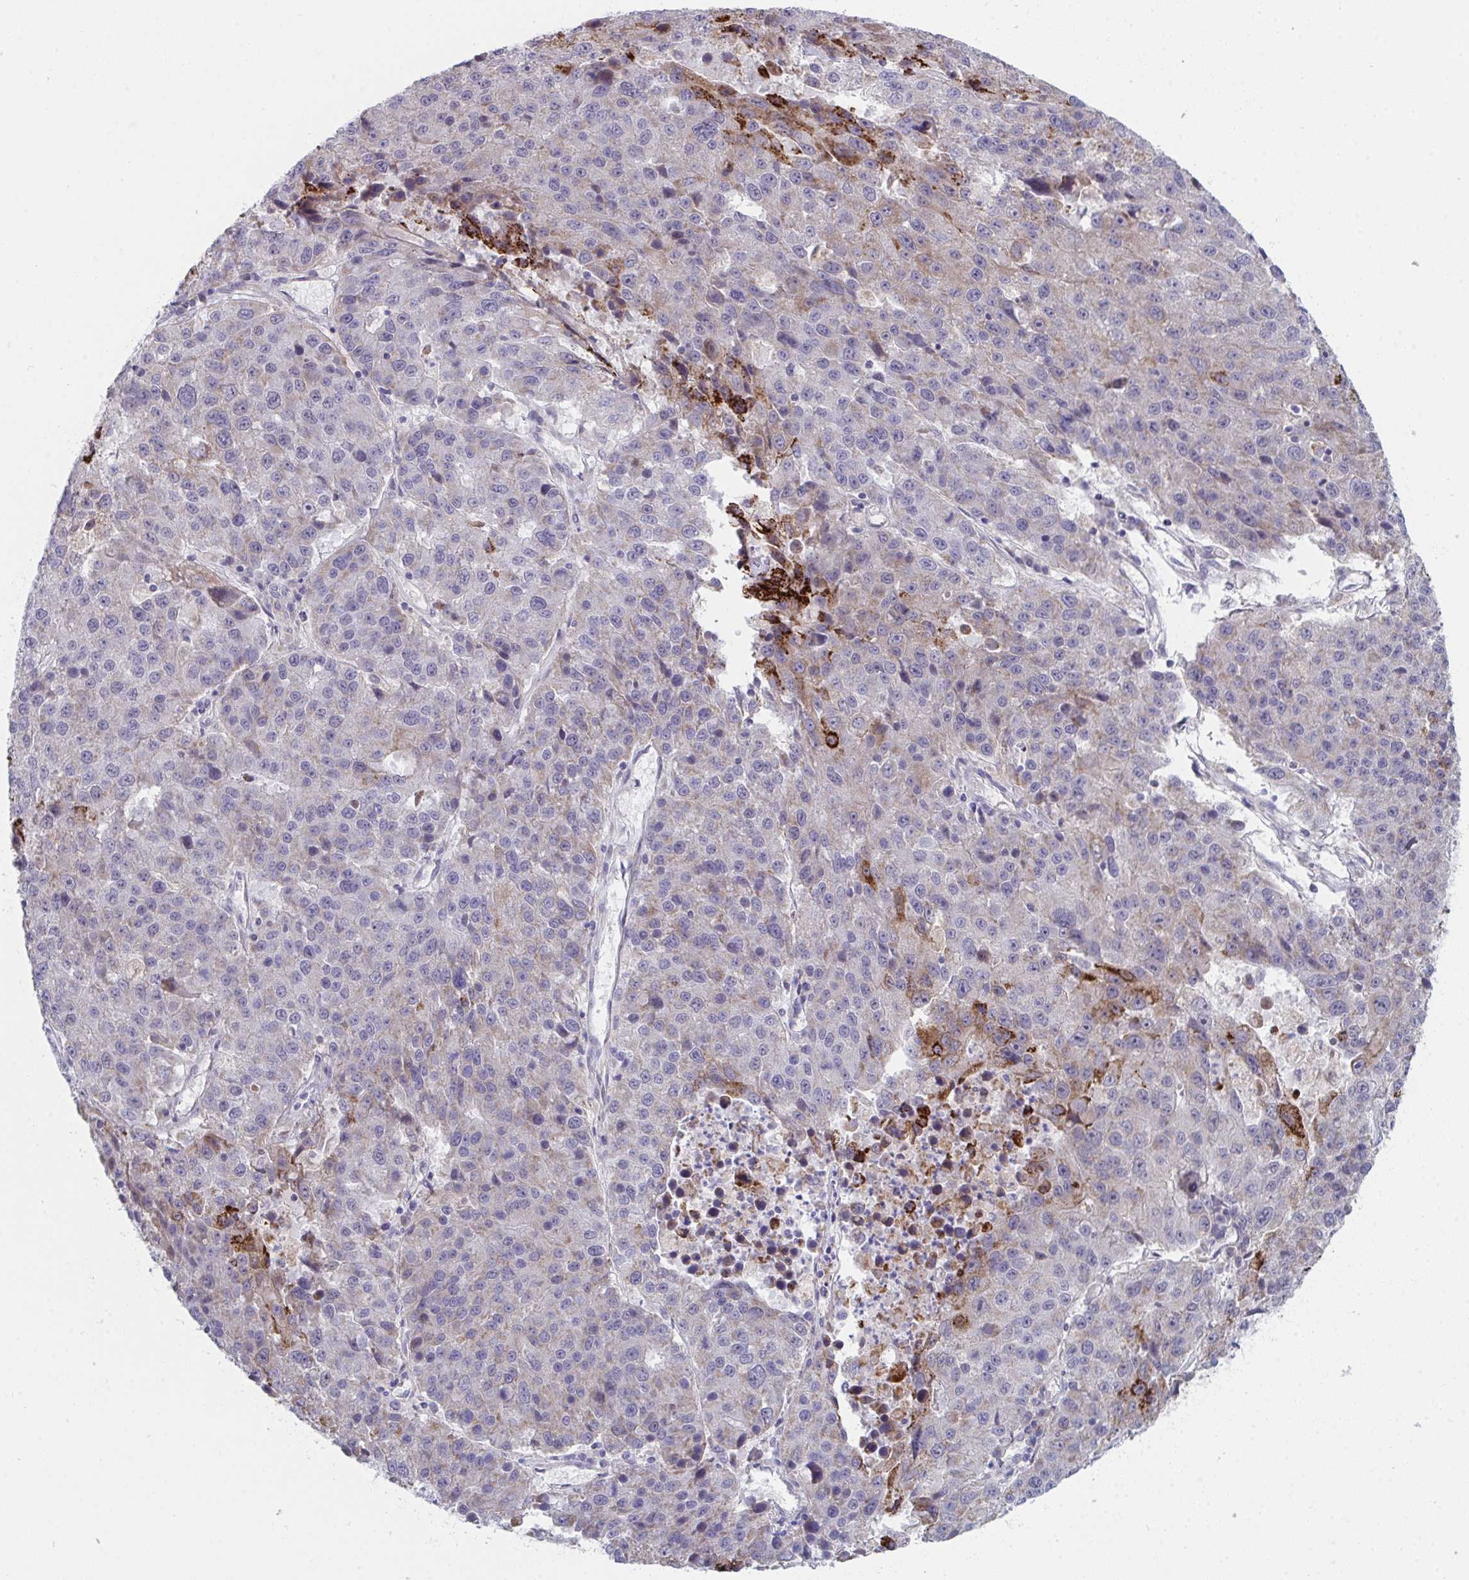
{"staining": {"intensity": "strong", "quantity": "<25%", "location": "cytoplasmic/membranous"}, "tissue": "stomach cancer", "cell_type": "Tumor cells", "image_type": "cancer", "snomed": [{"axis": "morphology", "description": "Adenocarcinoma, NOS"}, {"axis": "topography", "description": "Stomach"}], "caption": "Human stomach adenocarcinoma stained with a protein marker demonstrates strong staining in tumor cells.", "gene": "VWDE", "patient": {"sex": "male", "age": 71}}